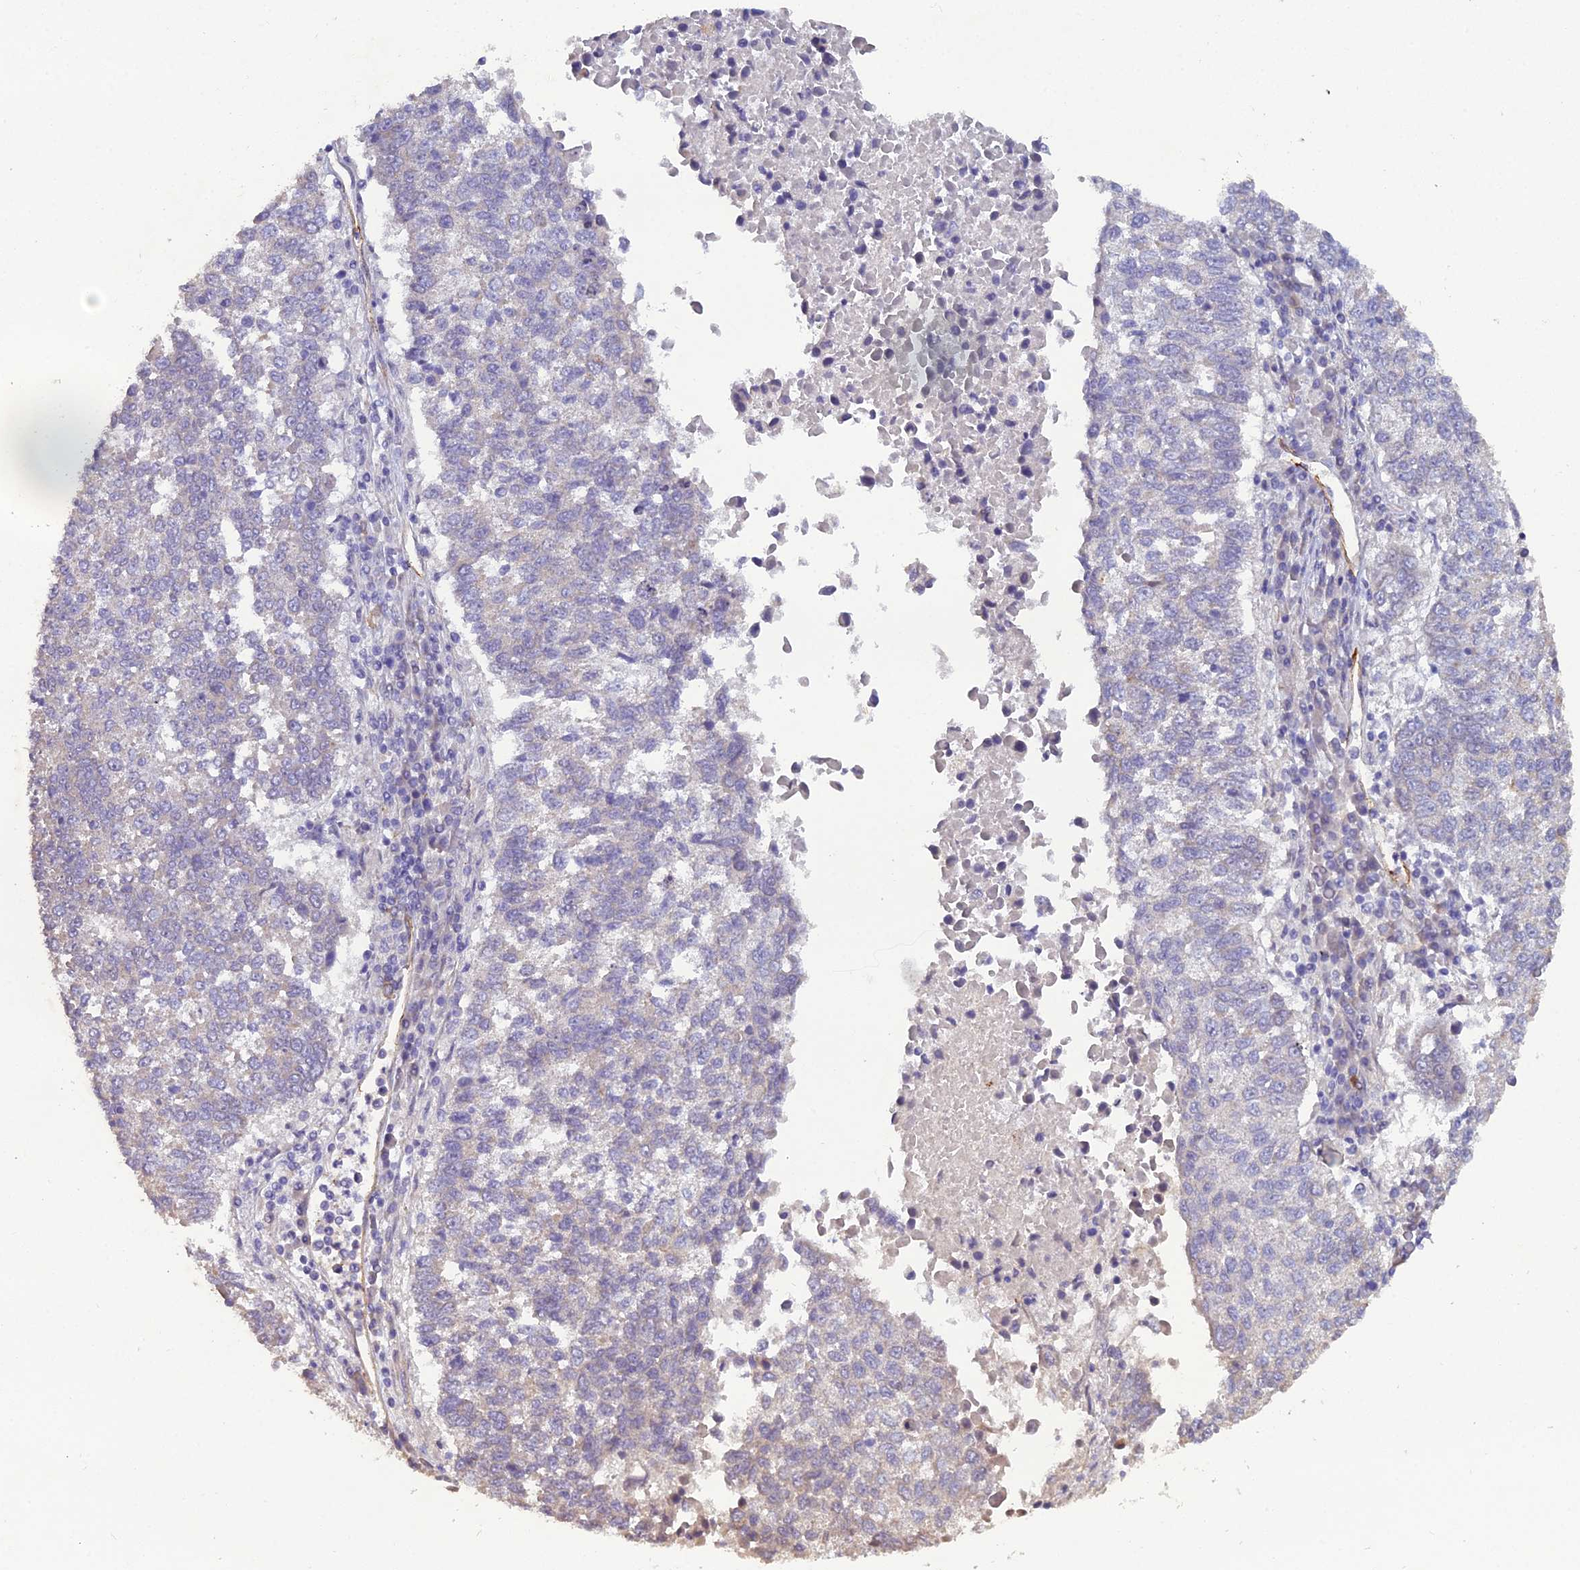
{"staining": {"intensity": "negative", "quantity": "none", "location": "none"}, "tissue": "lung cancer", "cell_type": "Tumor cells", "image_type": "cancer", "snomed": [{"axis": "morphology", "description": "Squamous cell carcinoma, NOS"}, {"axis": "topography", "description": "Lung"}], "caption": "Tumor cells are negative for protein expression in human squamous cell carcinoma (lung).", "gene": "CFAP47", "patient": {"sex": "male", "age": 73}}